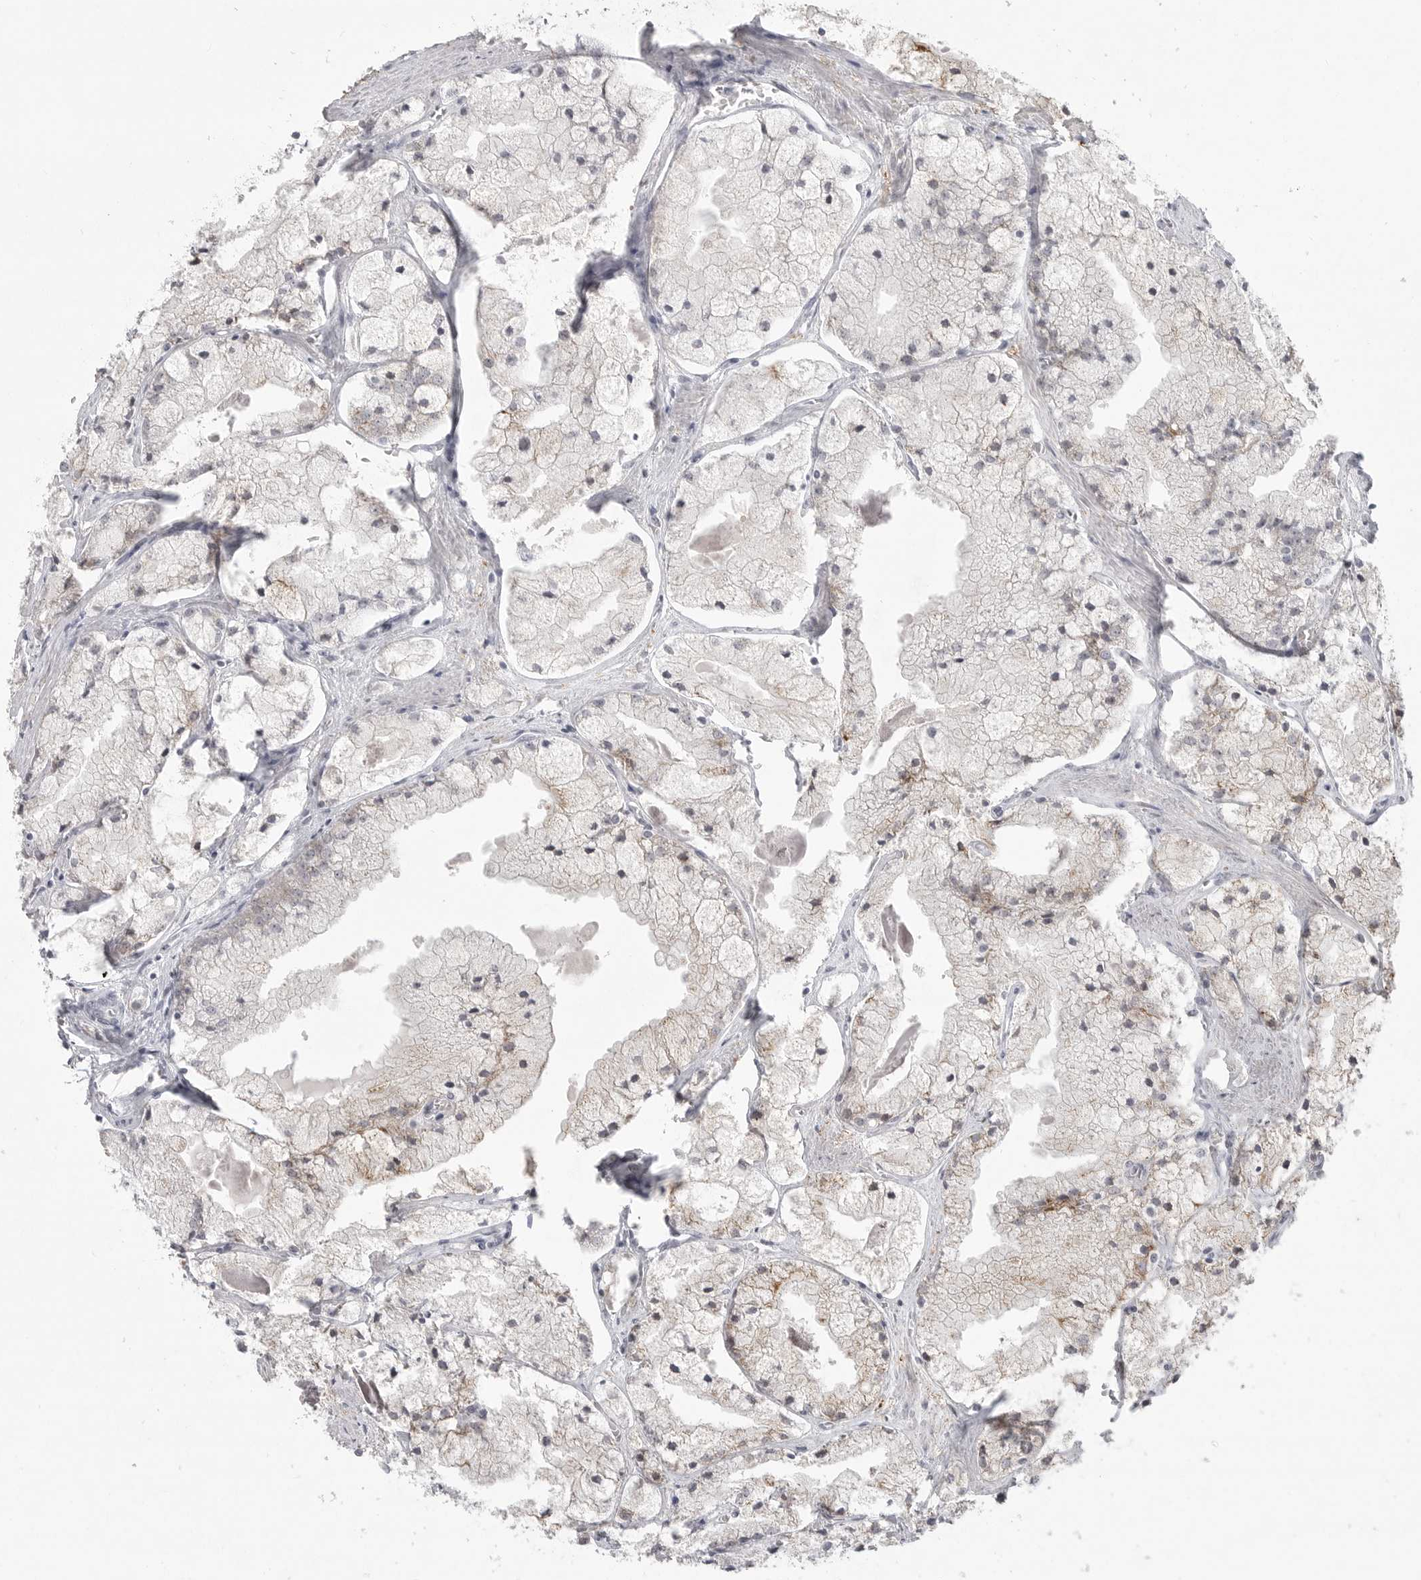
{"staining": {"intensity": "weak", "quantity": "<25%", "location": "cytoplasmic/membranous"}, "tissue": "prostate cancer", "cell_type": "Tumor cells", "image_type": "cancer", "snomed": [{"axis": "morphology", "description": "Adenocarcinoma, High grade"}, {"axis": "topography", "description": "Prostate"}], "caption": "An IHC image of adenocarcinoma (high-grade) (prostate) is shown. There is no staining in tumor cells of adenocarcinoma (high-grade) (prostate).", "gene": "TCTN3", "patient": {"sex": "male", "age": 50}}